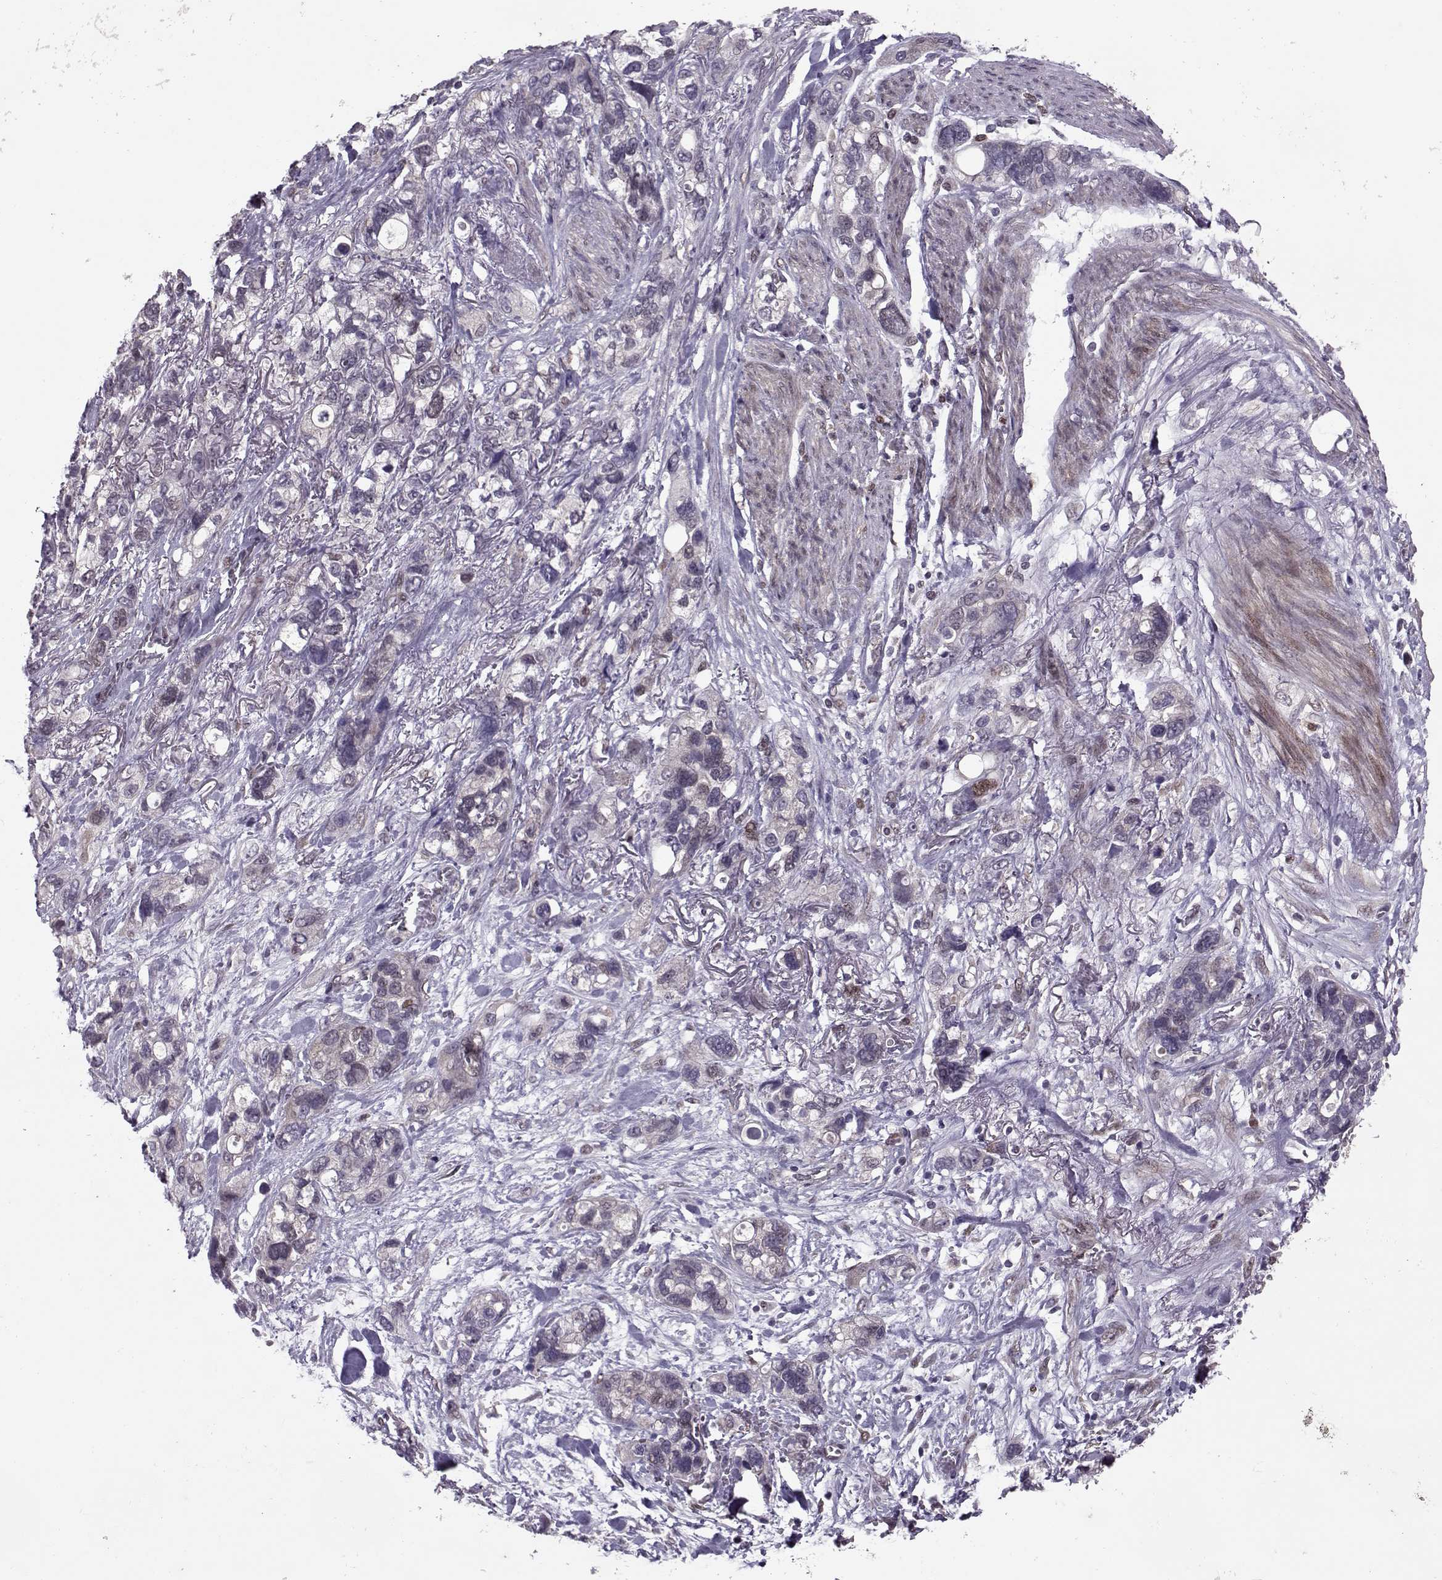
{"staining": {"intensity": "negative", "quantity": "none", "location": "none"}, "tissue": "stomach cancer", "cell_type": "Tumor cells", "image_type": "cancer", "snomed": [{"axis": "morphology", "description": "Adenocarcinoma, NOS"}, {"axis": "topography", "description": "Stomach, upper"}], "caption": "A photomicrograph of human stomach cancer is negative for staining in tumor cells. Nuclei are stained in blue.", "gene": "CDK4", "patient": {"sex": "female", "age": 81}}